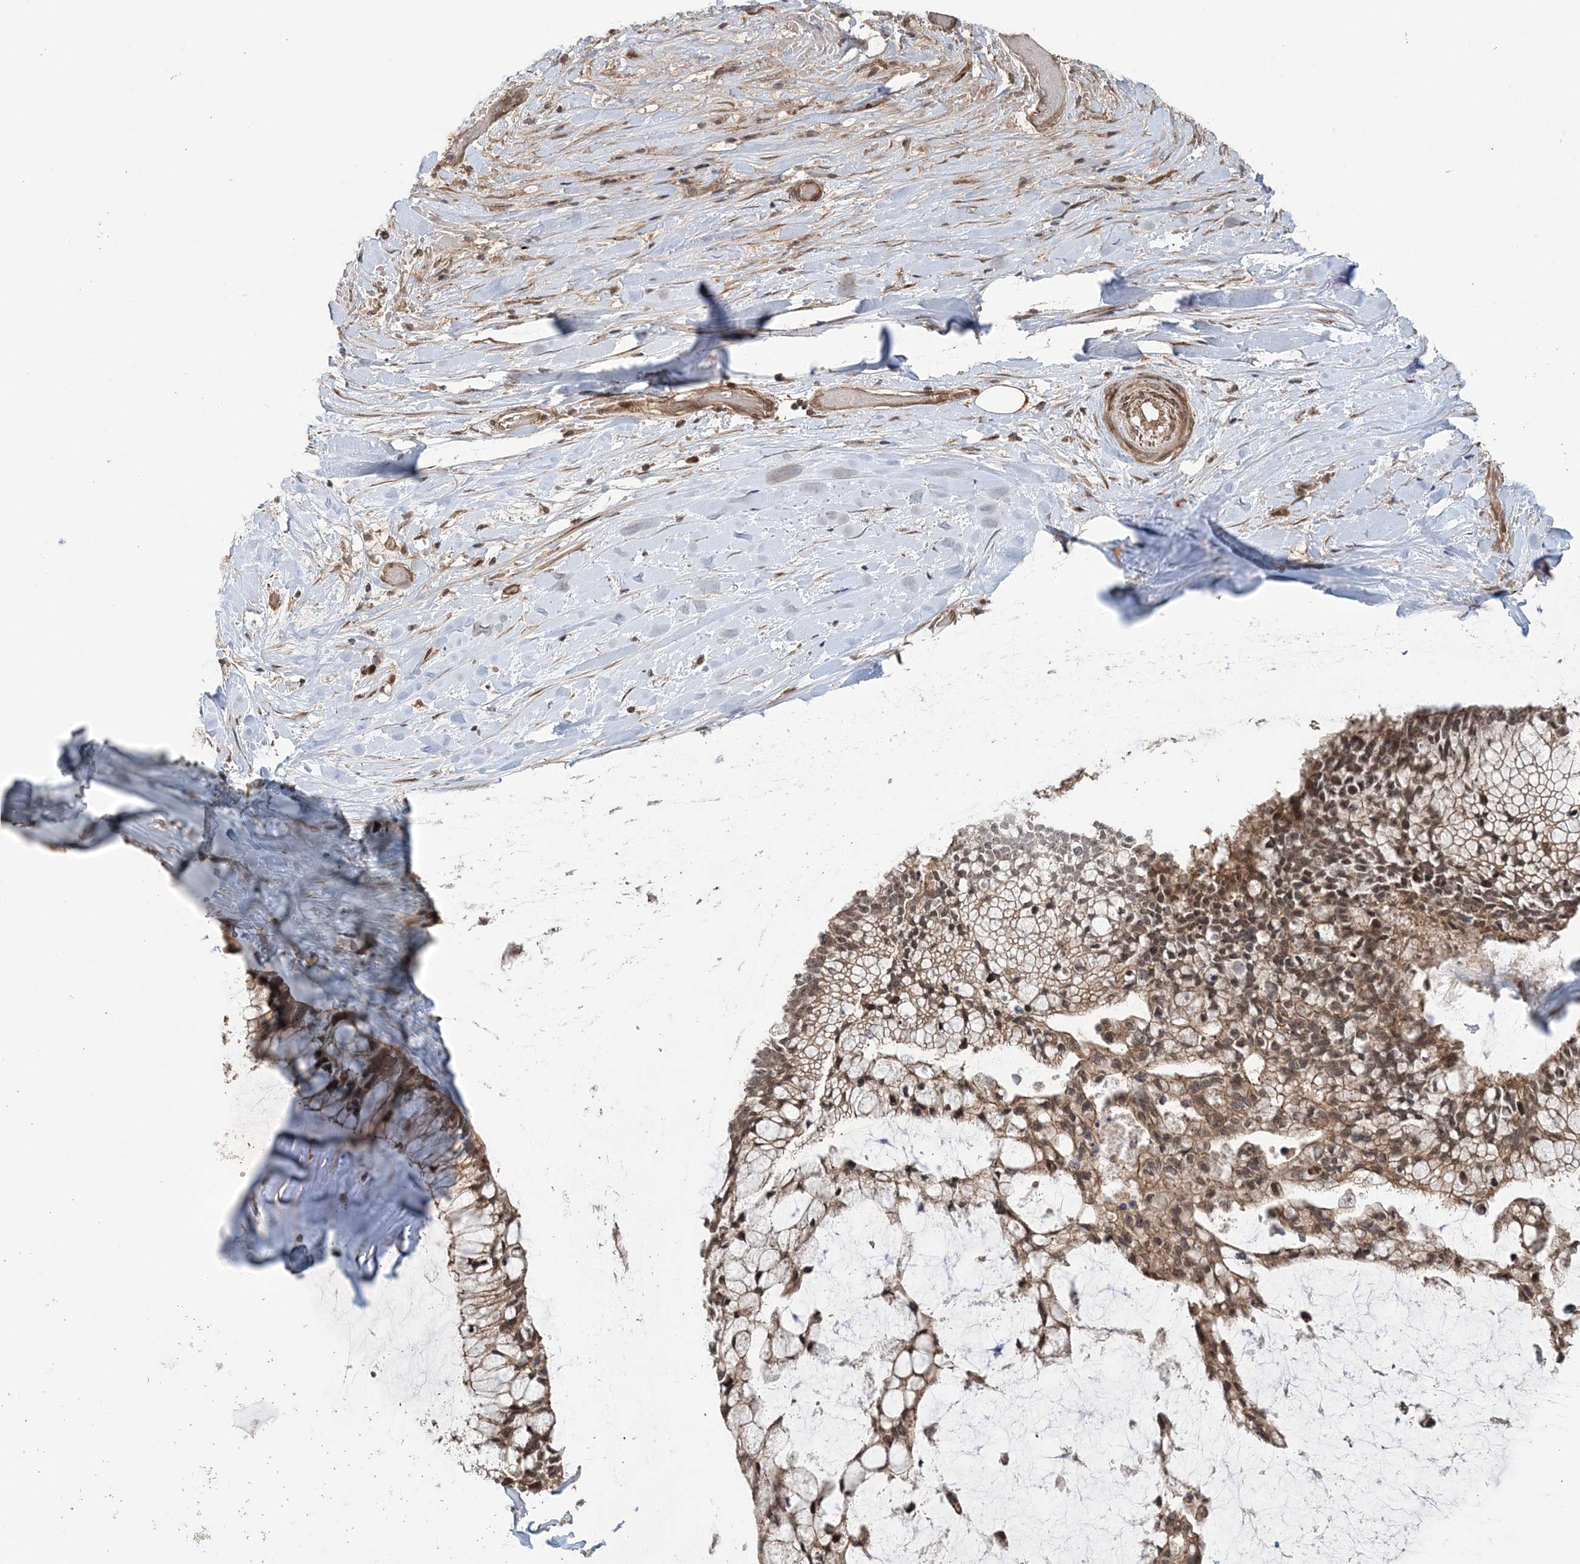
{"staining": {"intensity": "weak", "quantity": ">75%", "location": "cytoplasmic/membranous,nuclear"}, "tissue": "ovarian cancer", "cell_type": "Tumor cells", "image_type": "cancer", "snomed": [{"axis": "morphology", "description": "Cystadenocarcinoma, mucinous, NOS"}, {"axis": "topography", "description": "Ovary"}], "caption": "Immunohistochemistry (IHC) (DAB) staining of human ovarian cancer reveals weak cytoplasmic/membranous and nuclear protein staining in about >75% of tumor cells.", "gene": "UBTD2", "patient": {"sex": "female", "age": 39}}